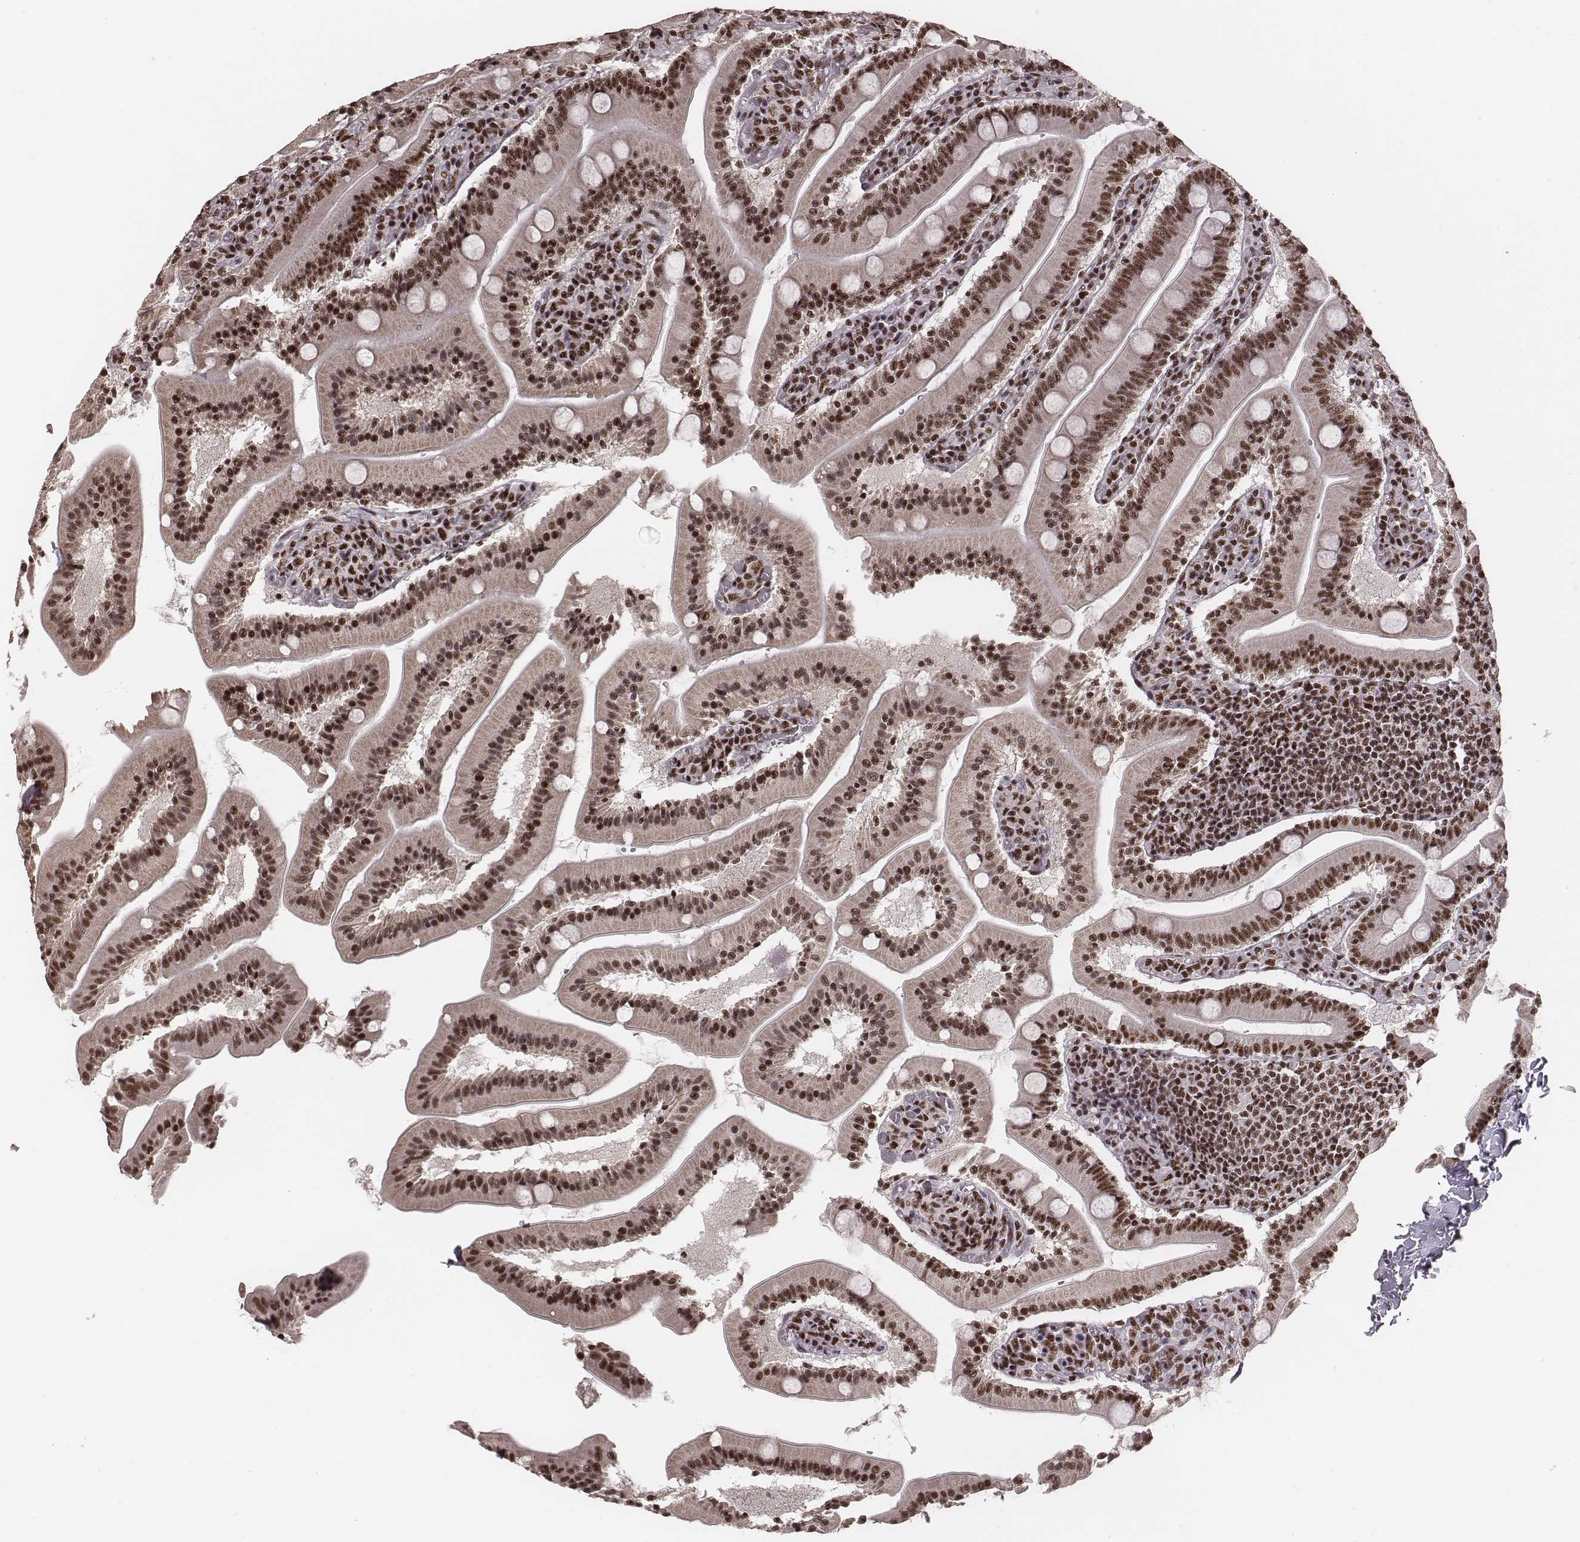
{"staining": {"intensity": "strong", "quantity": ">75%", "location": "nuclear"}, "tissue": "small intestine", "cell_type": "Glandular cells", "image_type": "normal", "snomed": [{"axis": "morphology", "description": "Normal tissue, NOS"}, {"axis": "topography", "description": "Small intestine"}], "caption": "A brown stain highlights strong nuclear expression of a protein in glandular cells of unremarkable small intestine.", "gene": "LUC7L", "patient": {"sex": "male", "age": 37}}